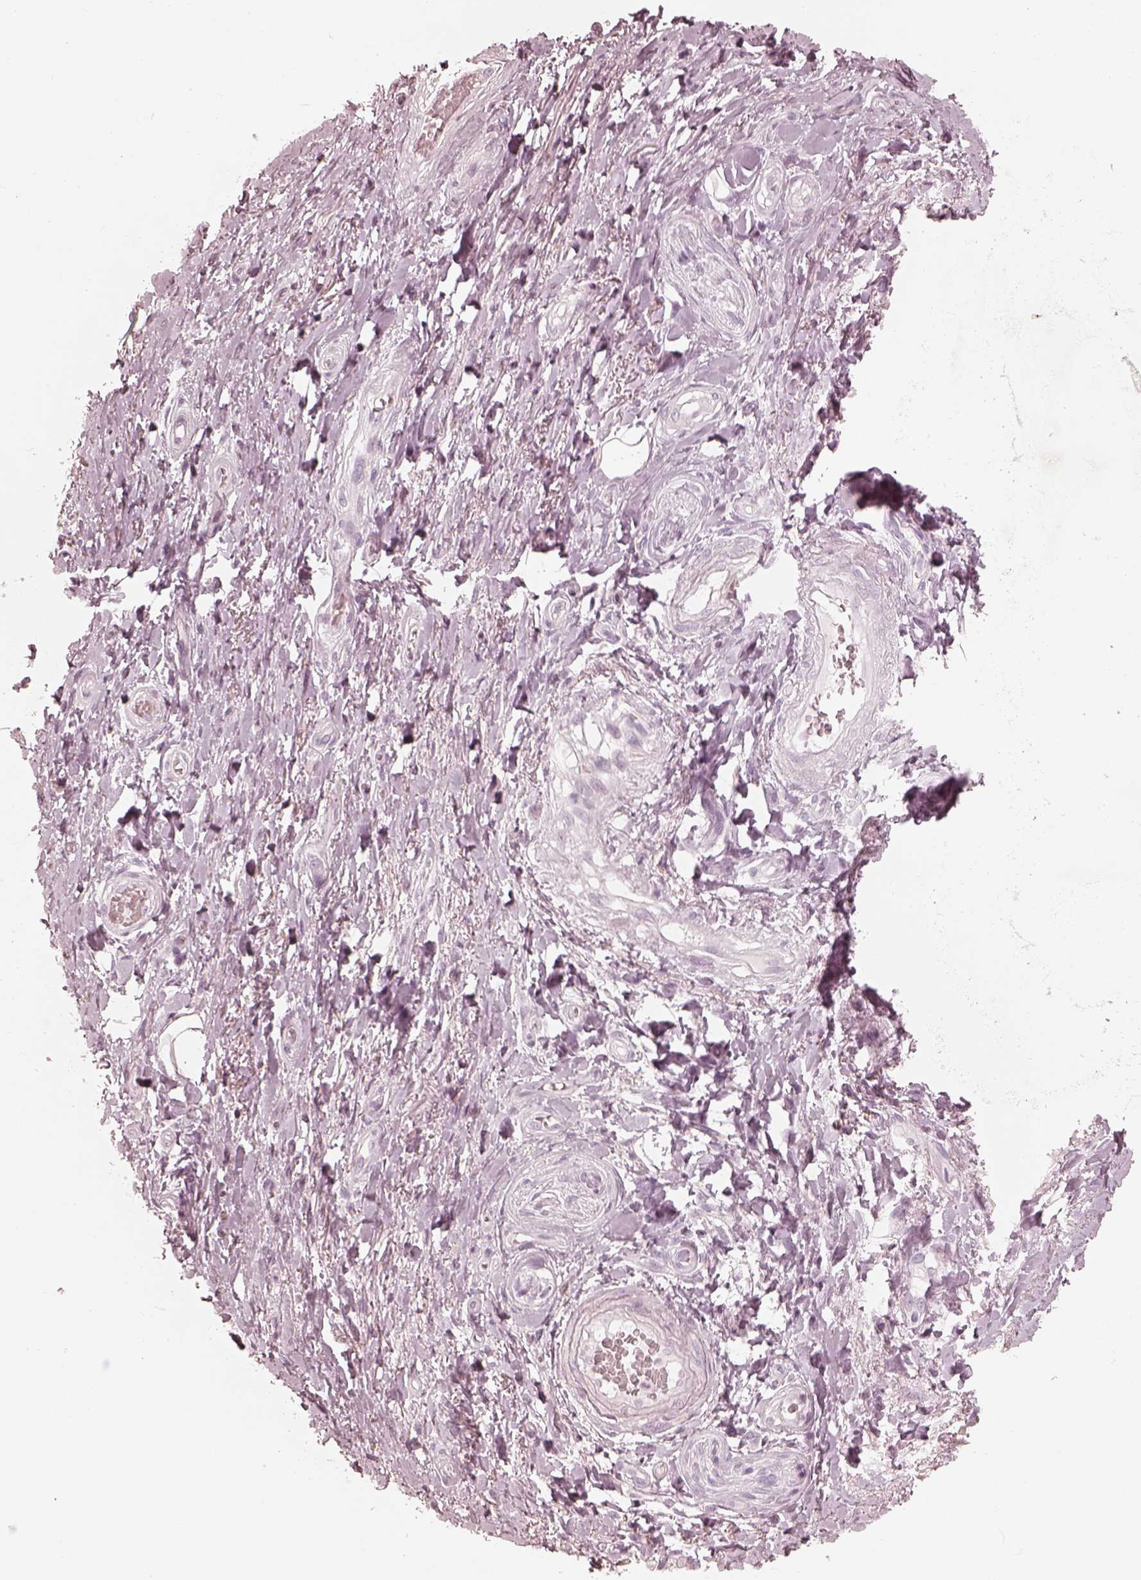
{"staining": {"intensity": "negative", "quantity": "none", "location": "none"}, "tissue": "adipose tissue", "cell_type": "Adipocytes", "image_type": "normal", "snomed": [{"axis": "morphology", "description": "Normal tissue, NOS"}, {"axis": "topography", "description": "Anal"}, {"axis": "topography", "description": "Peripheral nerve tissue"}], "caption": "Immunohistochemistry of normal adipose tissue exhibits no positivity in adipocytes.", "gene": "CALR3", "patient": {"sex": "male", "age": 53}}